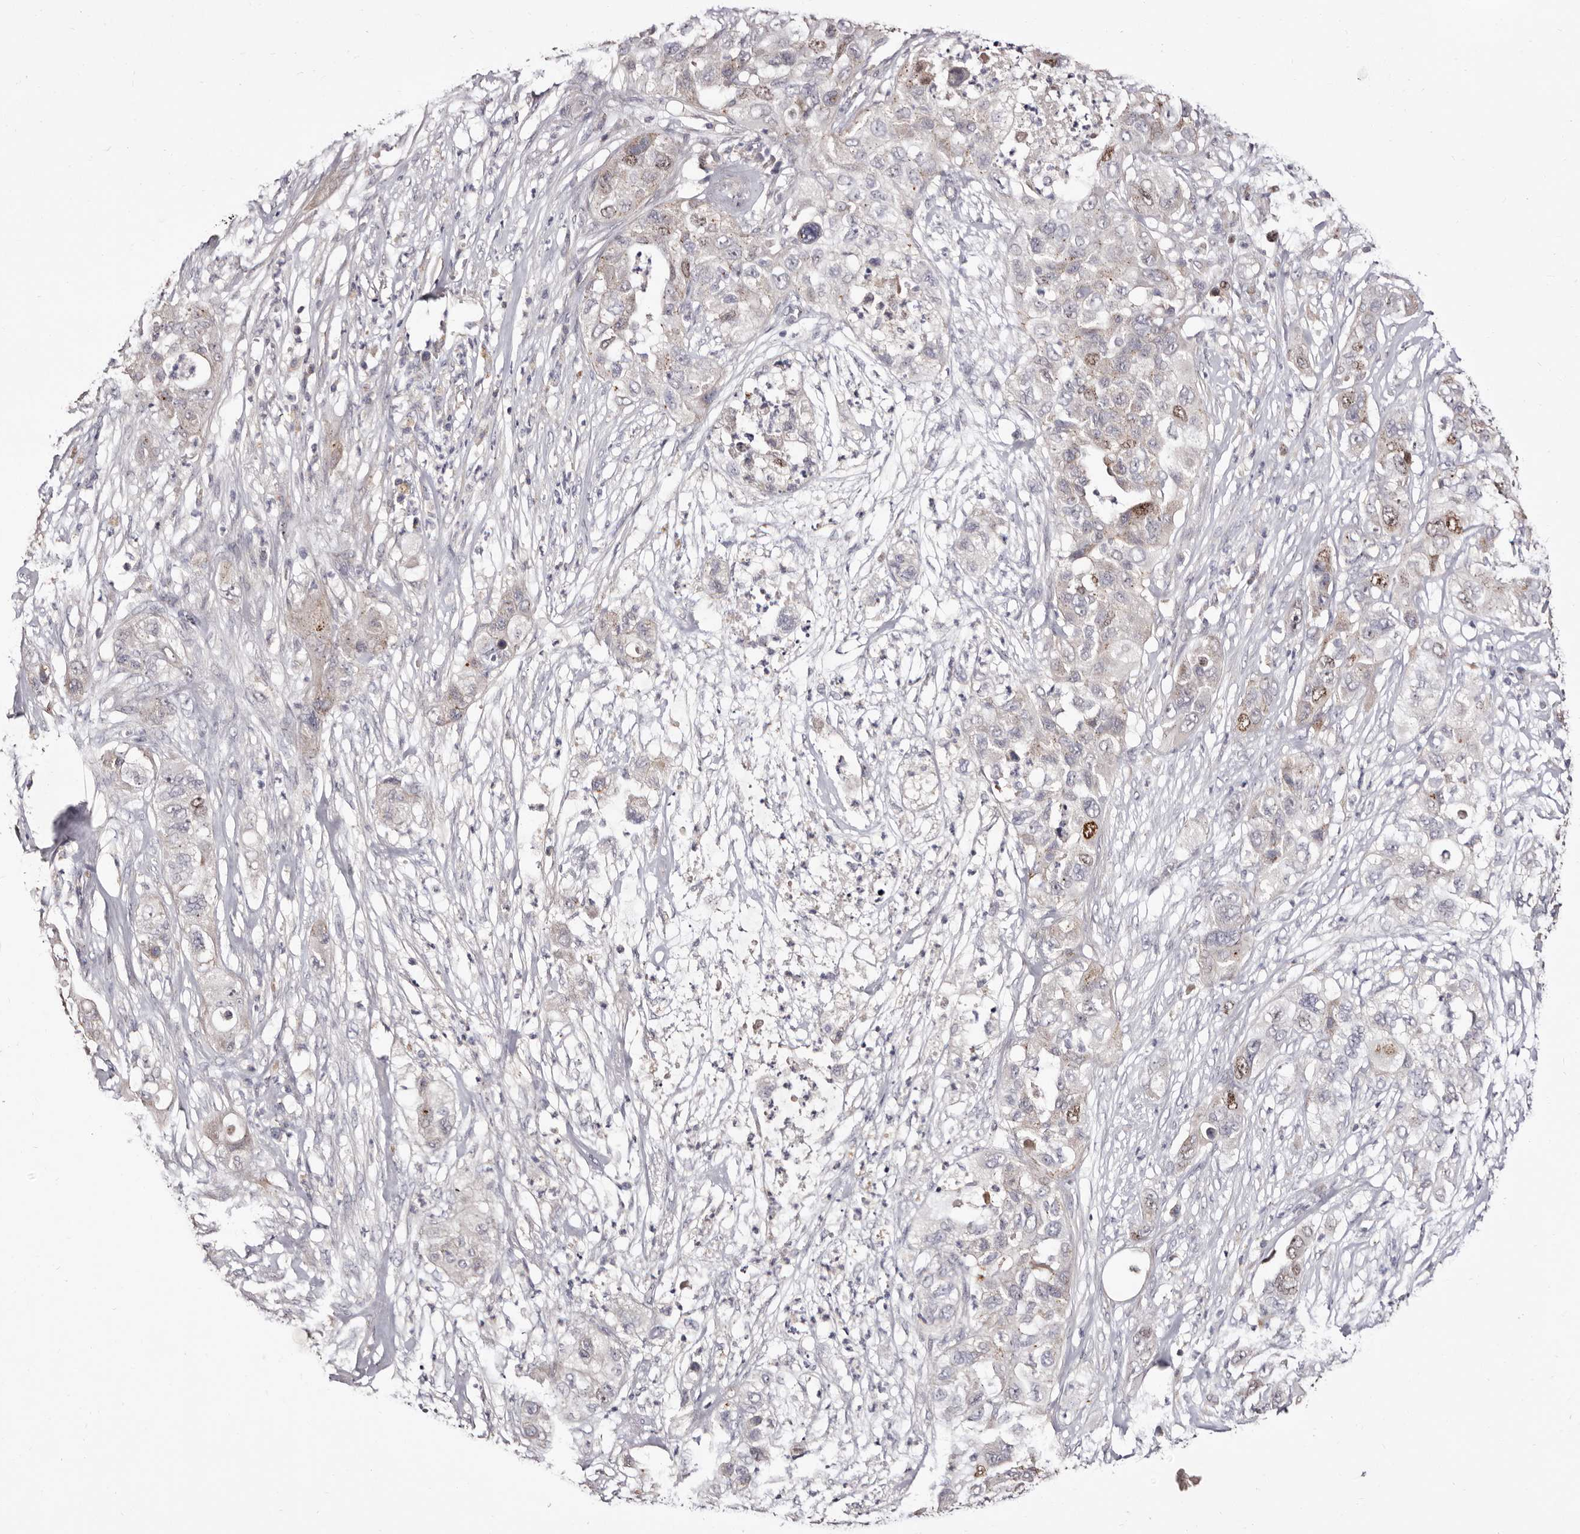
{"staining": {"intensity": "moderate", "quantity": "<25%", "location": "nuclear"}, "tissue": "pancreatic cancer", "cell_type": "Tumor cells", "image_type": "cancer", "snomed": [{"axis": "morphology", "description": "Adenocarcinoma, NOS"}, {"axis": "topography", "description": "Pancreas"}], "caption": "Pancreatic adenocarcinoma stained for a protein (brown) exhibits moderate nuclear positive expression in approximately <25% of tumor cells.", "gene": "CDCA8", "patient": {"sex": "female", "age": 78}}